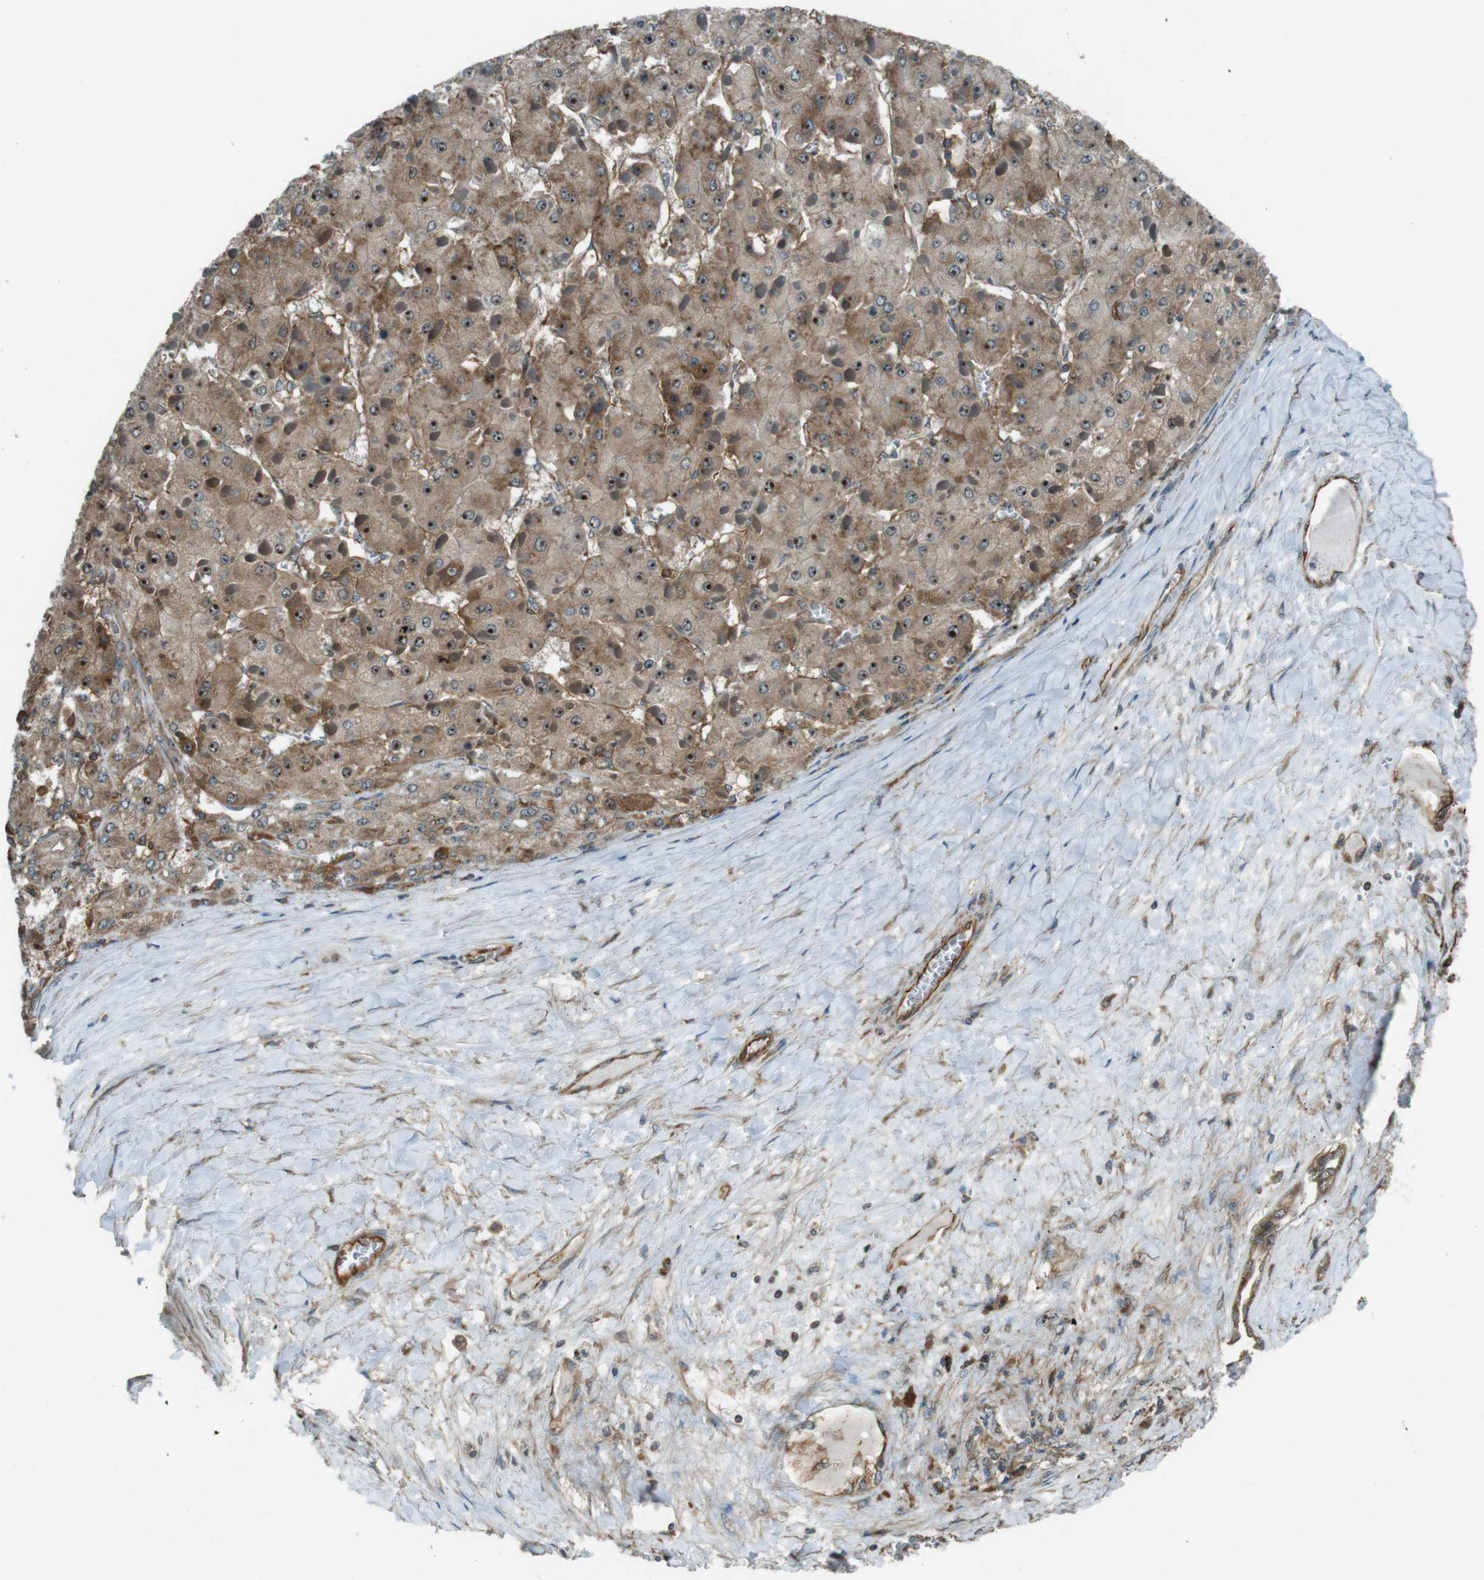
{"staining": {"intensity": "moderate", "quantity": ">75%", "location": "cytoplasmic/membranous,nuclear"}, "tissue": "liver cancer", "cell_type": "Tumor cells", "image_type": "cancer", "snomed": [{"axis": "morphology", "description": "Carcinoma, Hepatocellular, NOS"}, {"axis": "topography", "description": "Liver"}], "caption": "Tumor cells exhibit medium levels of moderate cytoplasmic/membranous and nuclear staining in approximately >75% of cells in human liver cancer (hepatocellular carcinoma).", "gene": "PA2G4", "patient": {"sex": "female", "age": 73}}